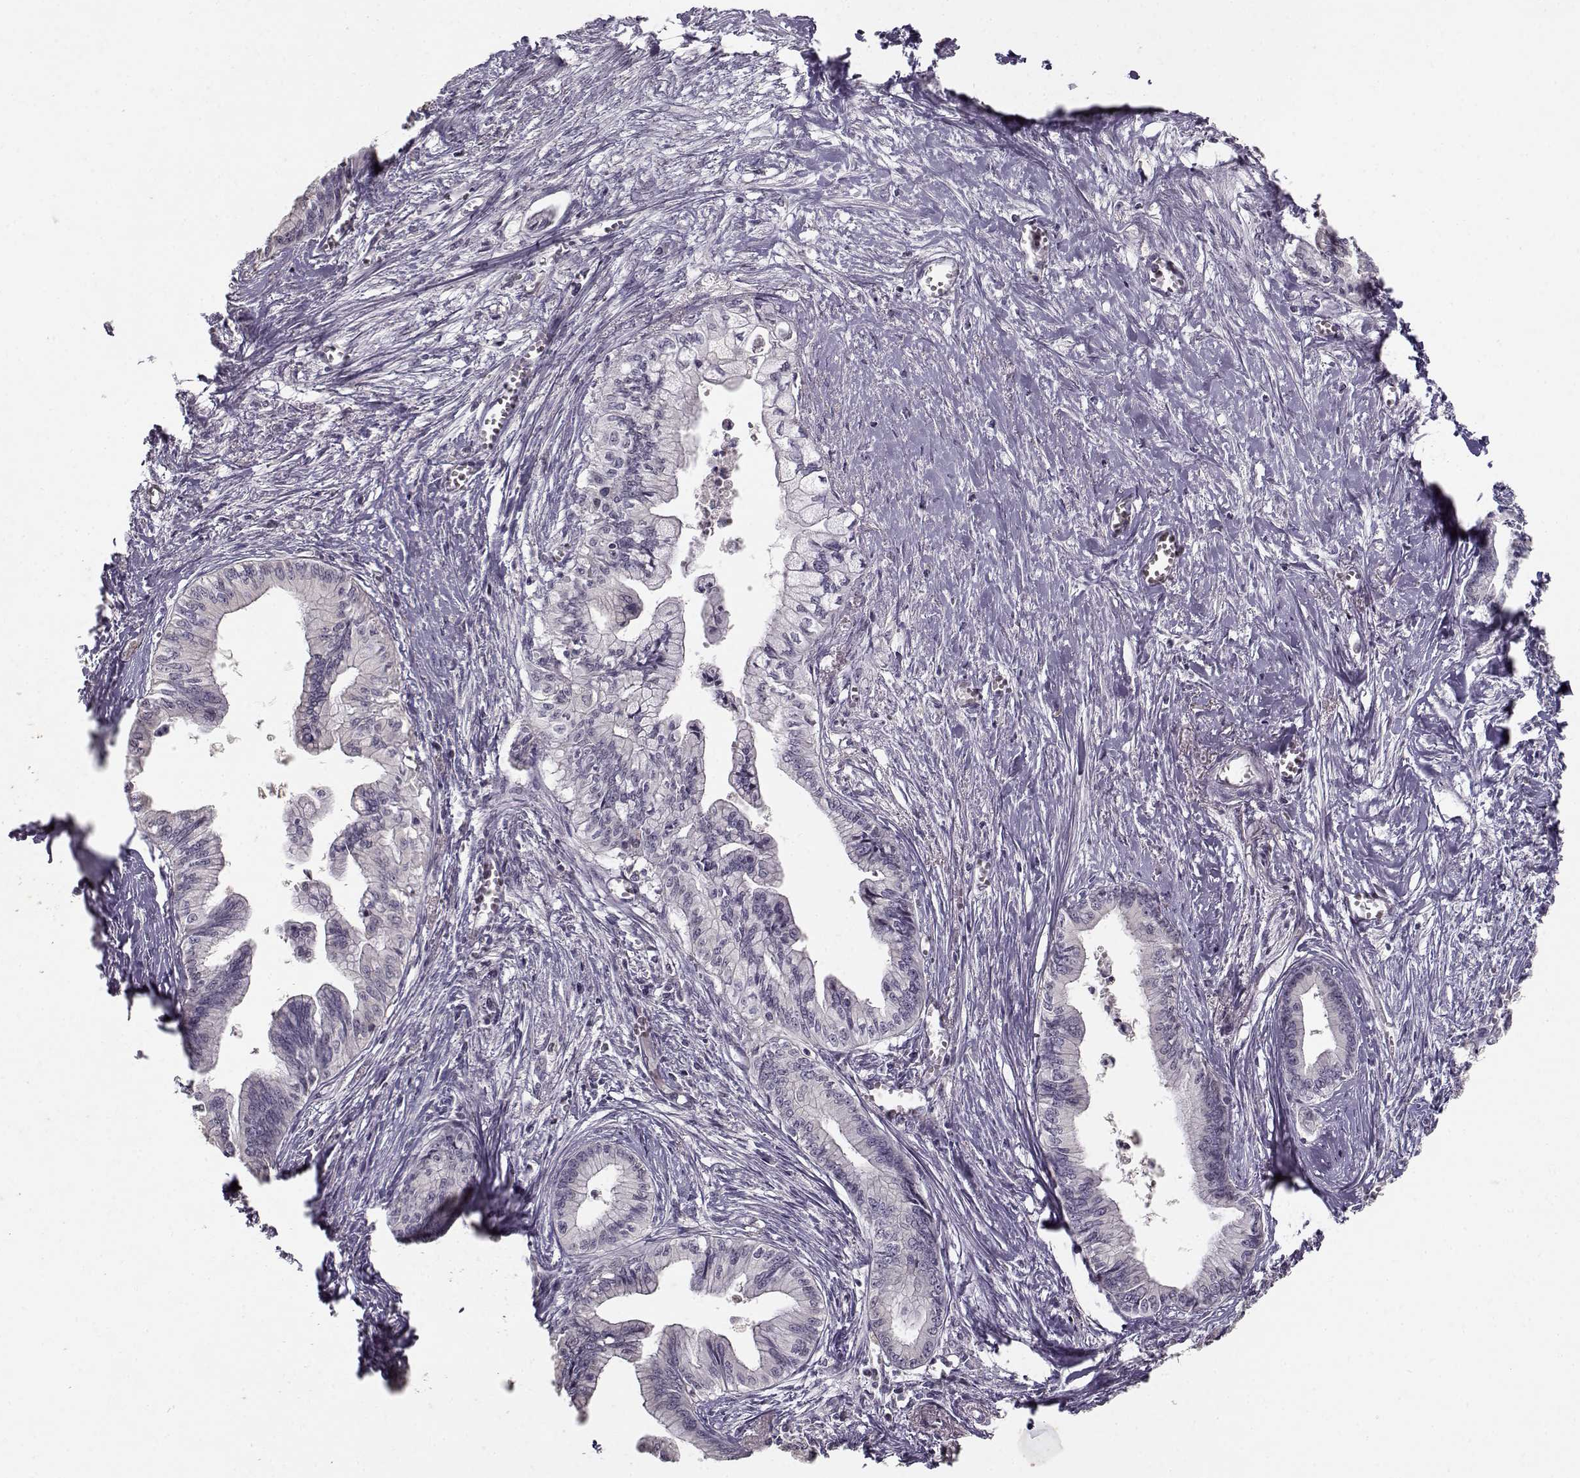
{"staining": {"intensity": "negative", "quantity": "none", "location": "none"}, "tissue": "pancreatic cancer", "cell_type": "Tumor cells", "image_type": "cancer", "snomed": [{"axis": "morphology", "description": "Adenocarcinoma, NOS"}, {"axis": "topography", "description": "Pancreas"}], "caption": "An image of human adenocarcinoma (pancreatic) is negative for staining in tumor cells. (DAB immunohistochemistry (IHC) with hematoxylin counter stain).", "gene": "UROC1", "patient": {"sex": "female", "age": 61}}